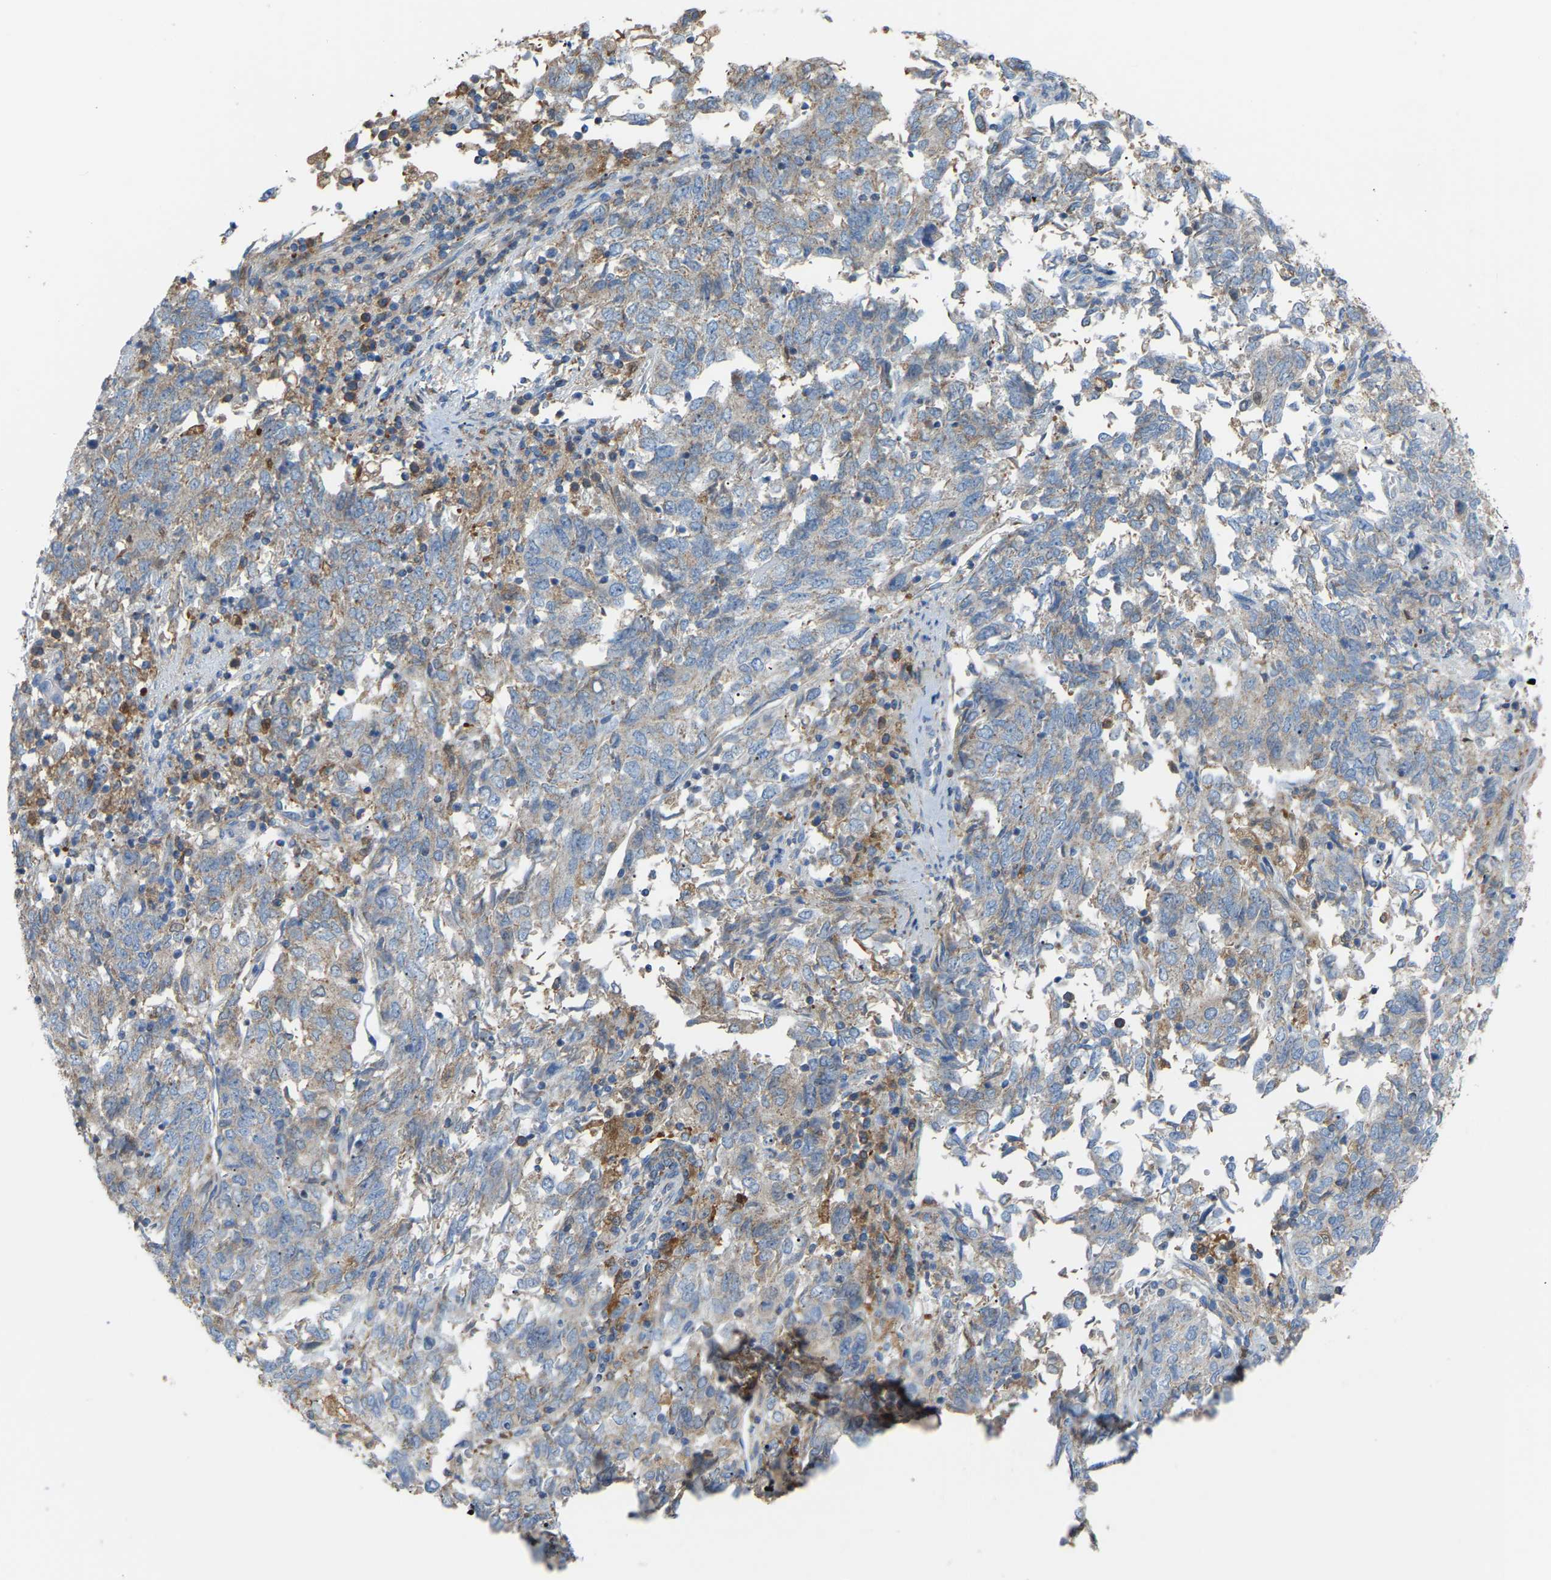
{"staining": {"intensity": "weak", "quantity": "<25%", "location": "cytoplasmic/membranous"}, "tissue": "endometrial cancer", "cell_type": "Tumor cells", "image_type": "cancer", "snomed": [{"axis": "morphology", "description": "Adenocarcinoma, NOS"}, {"axis": "topography", "description": "Endometrium"}], "caption": "An IHC micrograph of endometrial adenocarcinoma is shown. There is no staining in tumor cells of endometrial adenocarcinoma. Nuclei are stained in blue.", "gene": "CROT", "patient": {"sex": "female", "age": 80}}